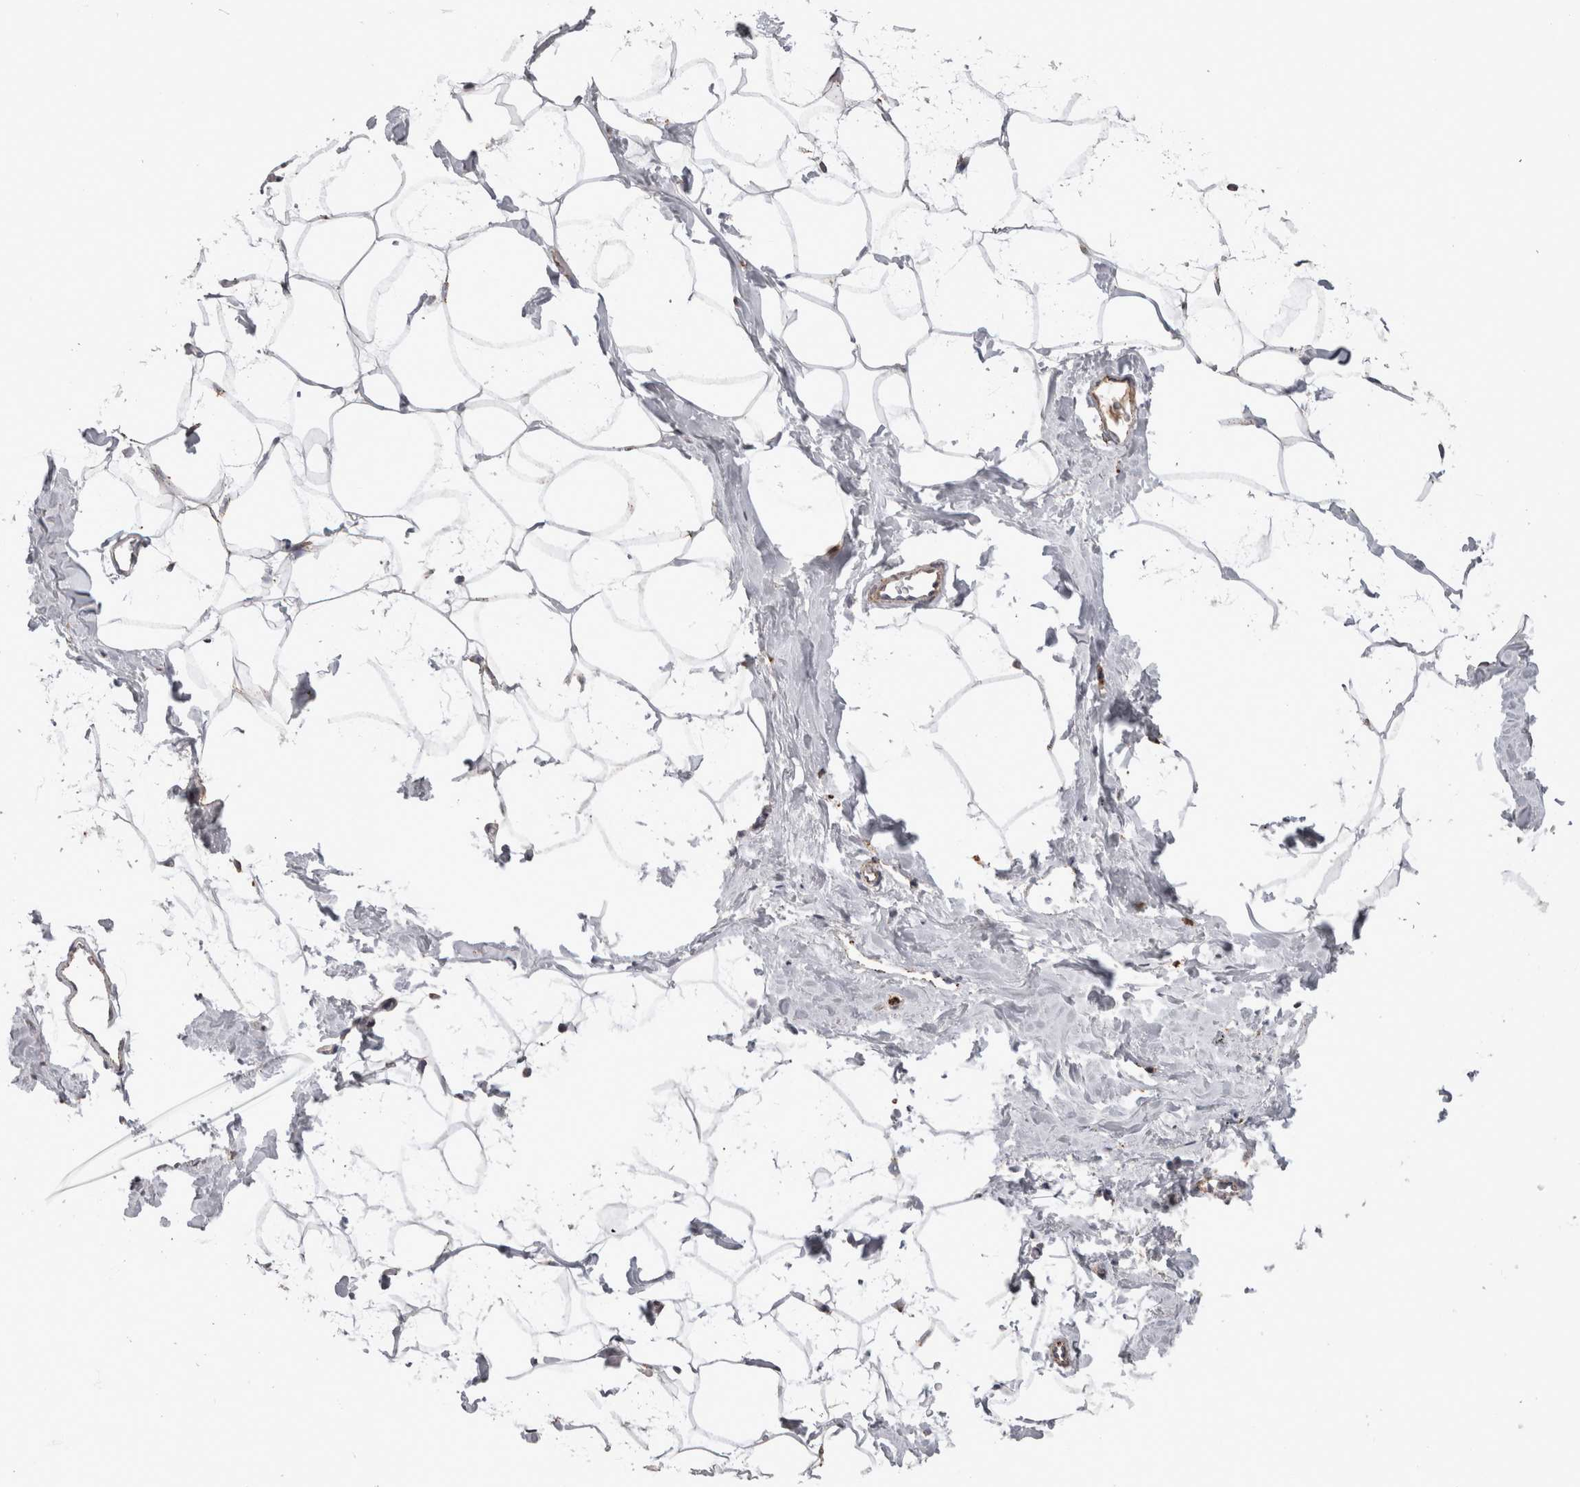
{"staining": {"intensity": "negative", "quantity": "none", "location": "none"}, "tissue": "adipose tissue", "cell_type": "Adipocytes", "image_type": "normal", "snomed": [{"axis": "morphology", "description": "Normal tissue, NOS"}, {"axis": "morphology", "description": "Fibrosis, NOS"}, {"axis": "topography", "description": "Breast"}, {"axis": "topography", "description": "Adipose tissue"}], "caption": "Micrograph shows no significant protein staining in adipocytes of benign adipose tissue.", "gene": "CTSZ", "patient": {"sex": "female", "age": 39}}